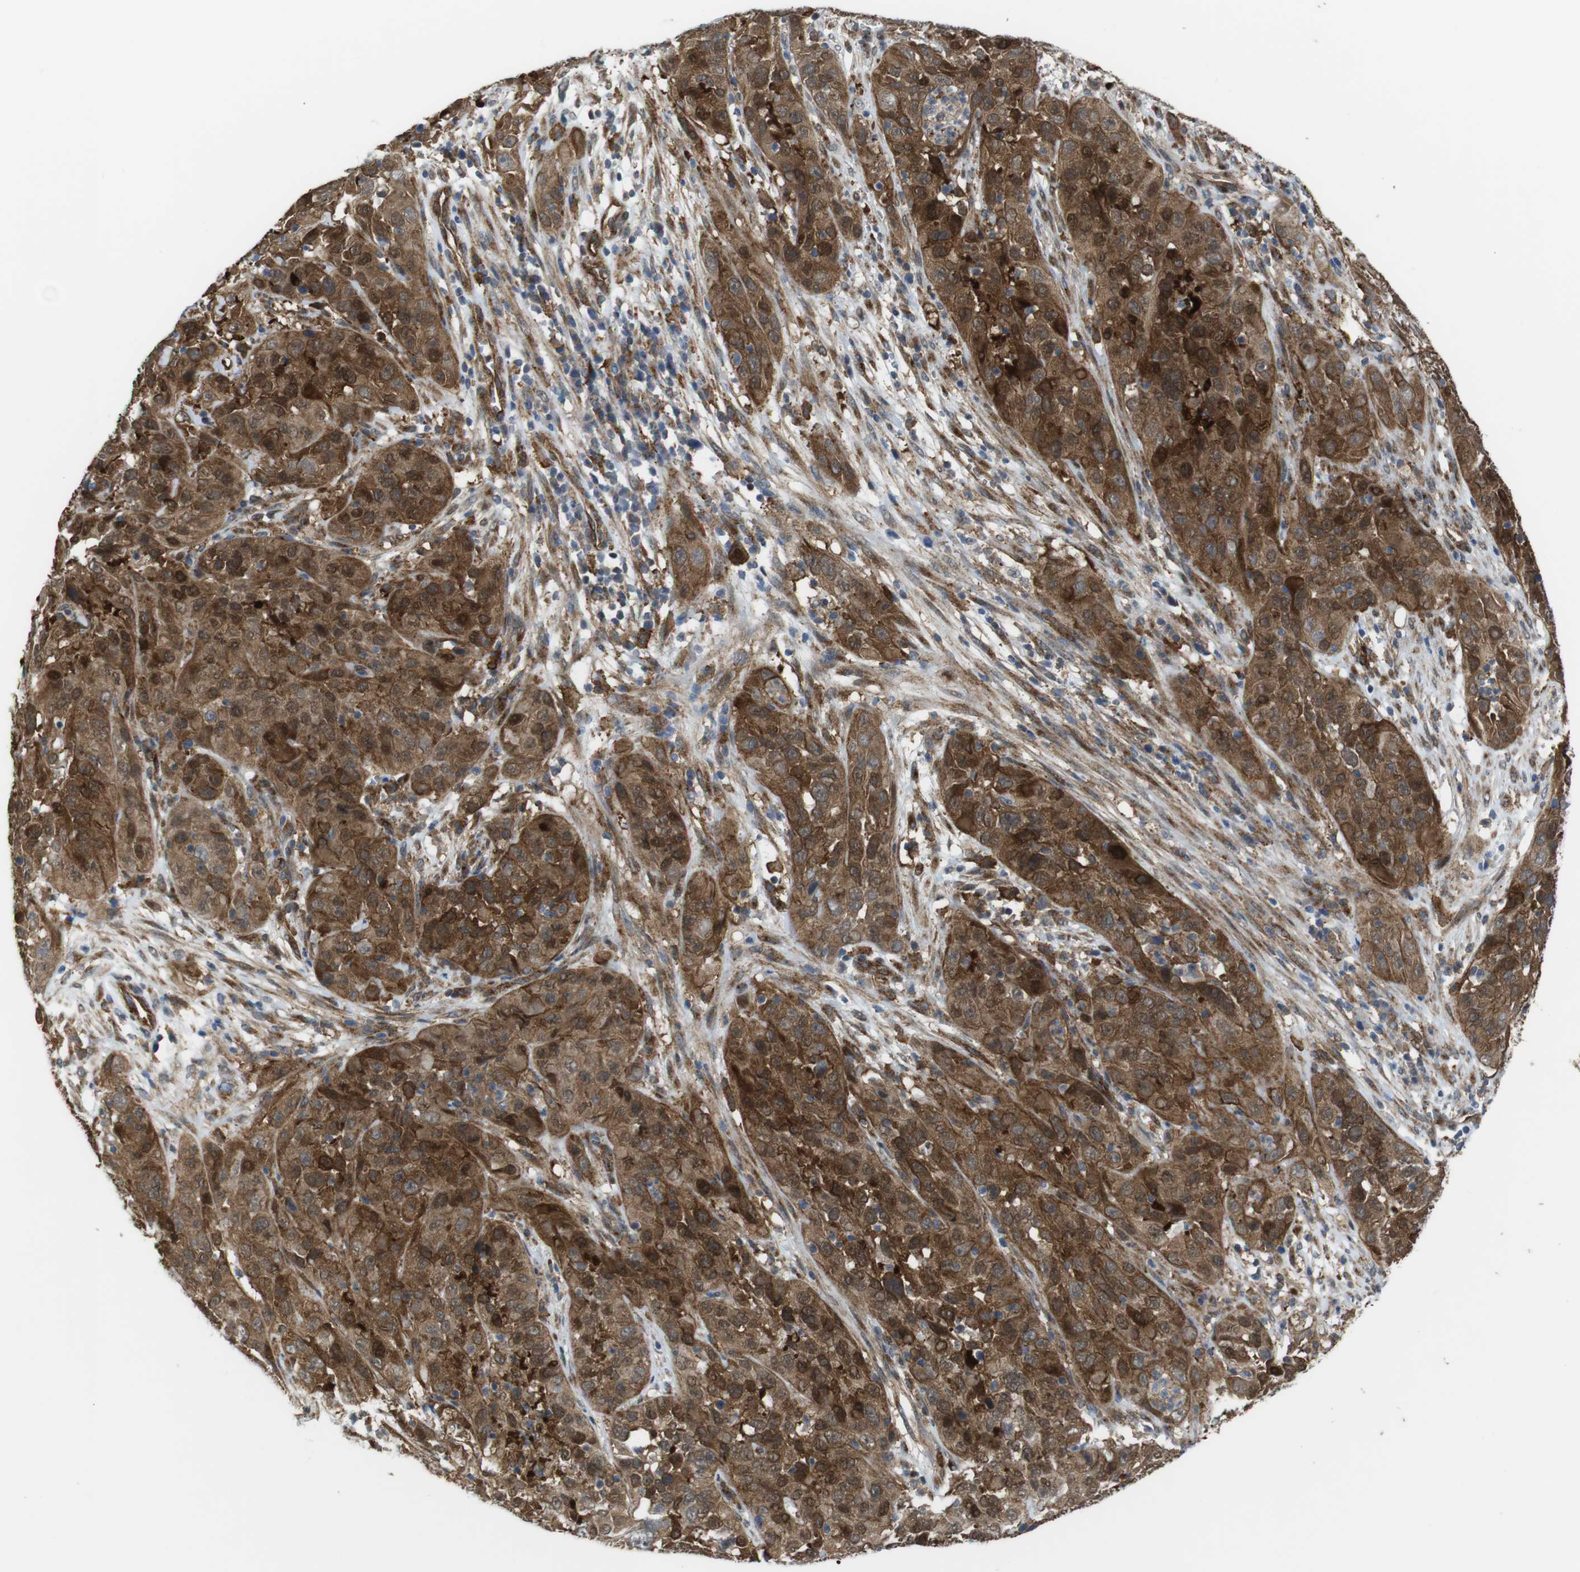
{"staining": {"intensity": "strong", "quantity": ">75%", "location": "cytoplasmic/membranous"}, "tissue": "cervical cancer", "cell_type": "Tumor cells", "image_type": "cancer", "snomed": [{"axis": "morphology", "description": "Squamous cell carcinoma, NOS"}, {"axis": "topography", "description": "Cervix"}], "caption": "An image showing strong cytoplasmic/membranous expression in about >75% of tumor cells in cervical cancer (squamous cell carcinoma), as visualized by brown immunohistochemical staining.", "gene": "PTGER4", "patient": {"sex": "female", "age": 32}}